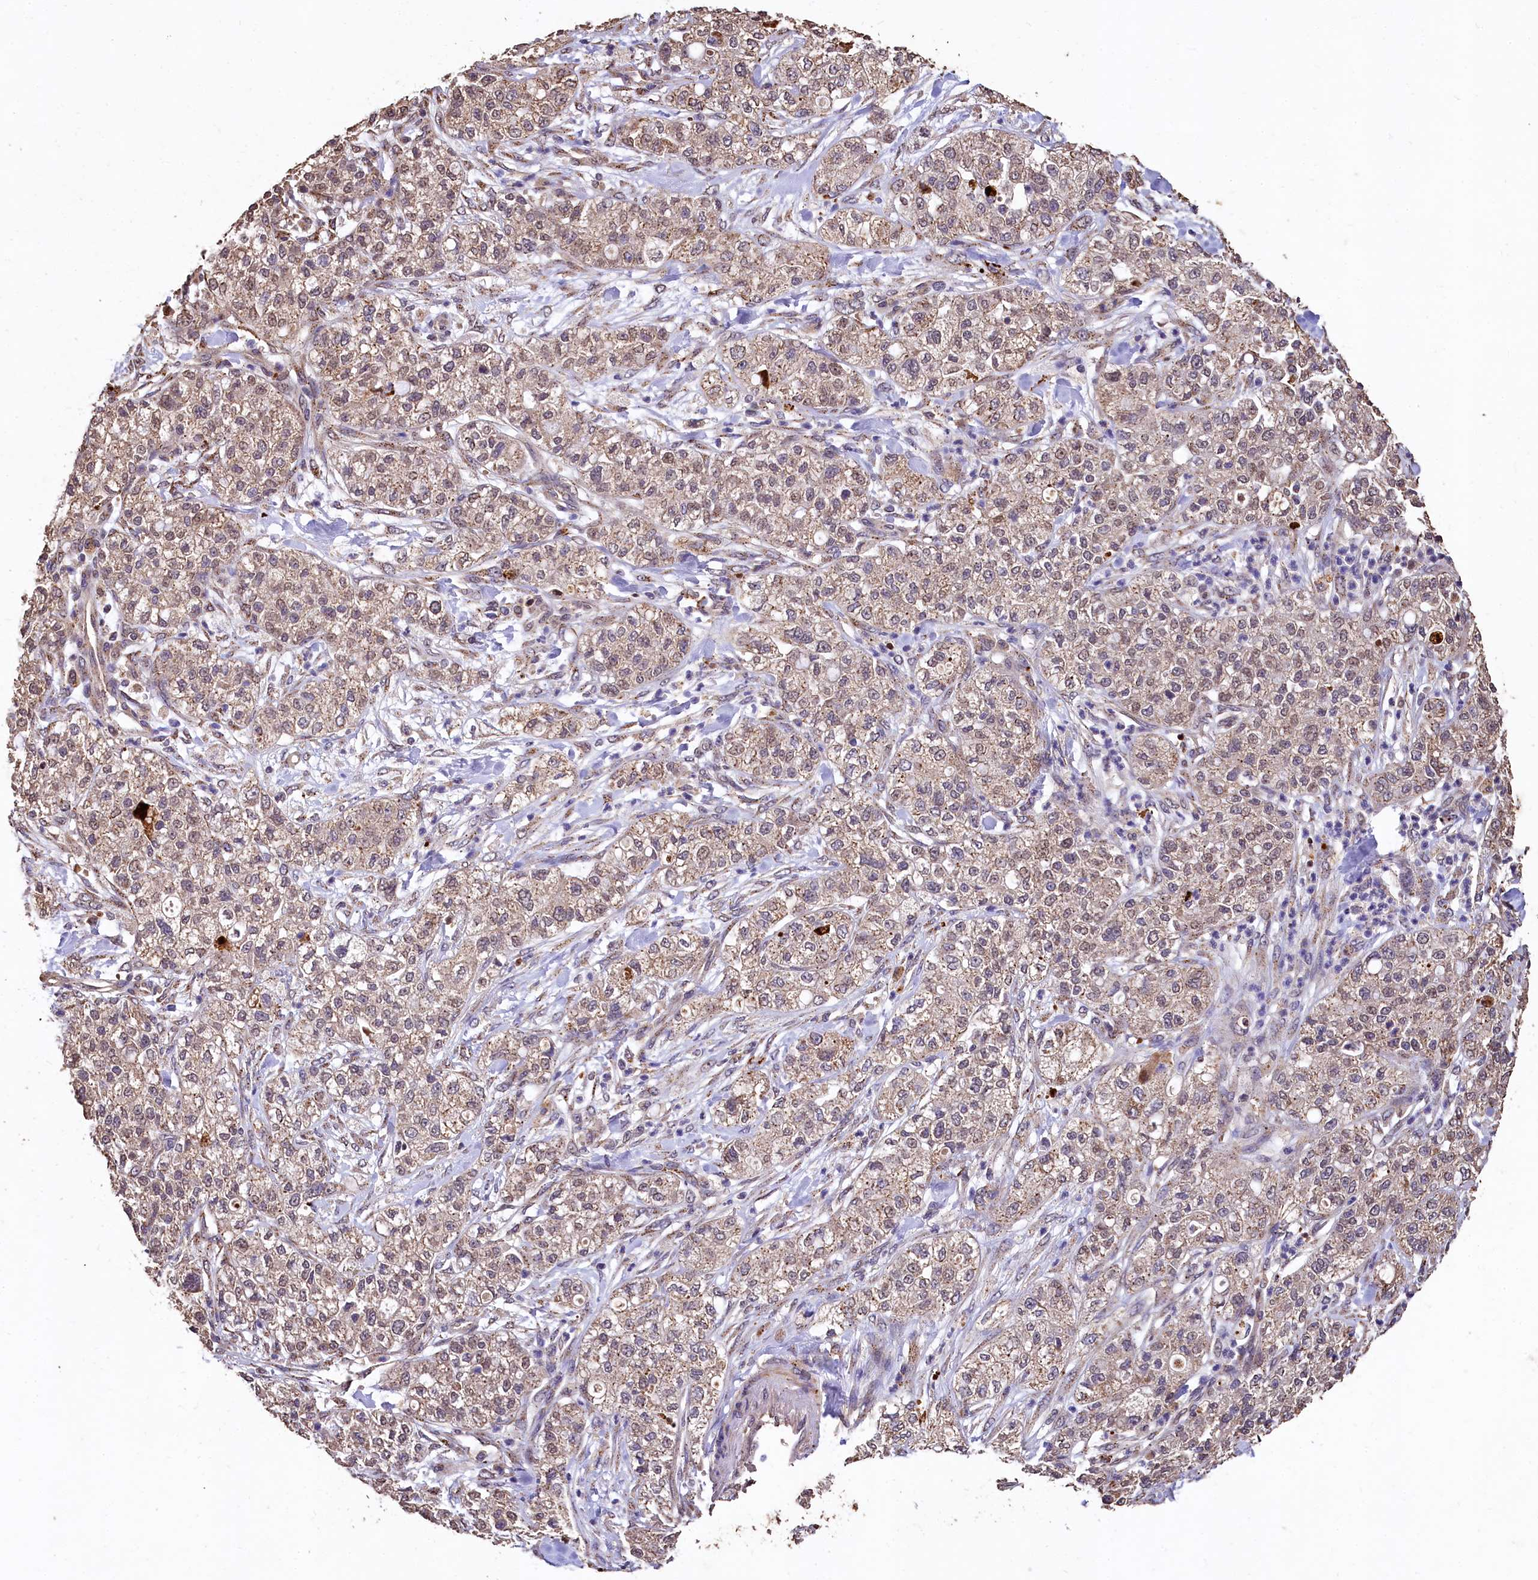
{"staining": {"intensity": "weak", "quantity": ">75%", "location": "cytoplasmic/membranous"}, "tissue": "pancreatic cancer", "cell_type": "Tumor cells", "image_type": "cancer", "snomed": [{"axis": "morphology", "description": "Adenocarcinoma, NOS"}, {"axis": "topography", "description": "Pancreas"}], "caption": "Pancreatic adenocarcinoma tissue displays weak cytoplasmic/membranous expression in approximately >75% of tumor cells, visualized by immunohistochemistry.", "gene": "LSM4", "patient": {"sex": "female", "age": 78}}